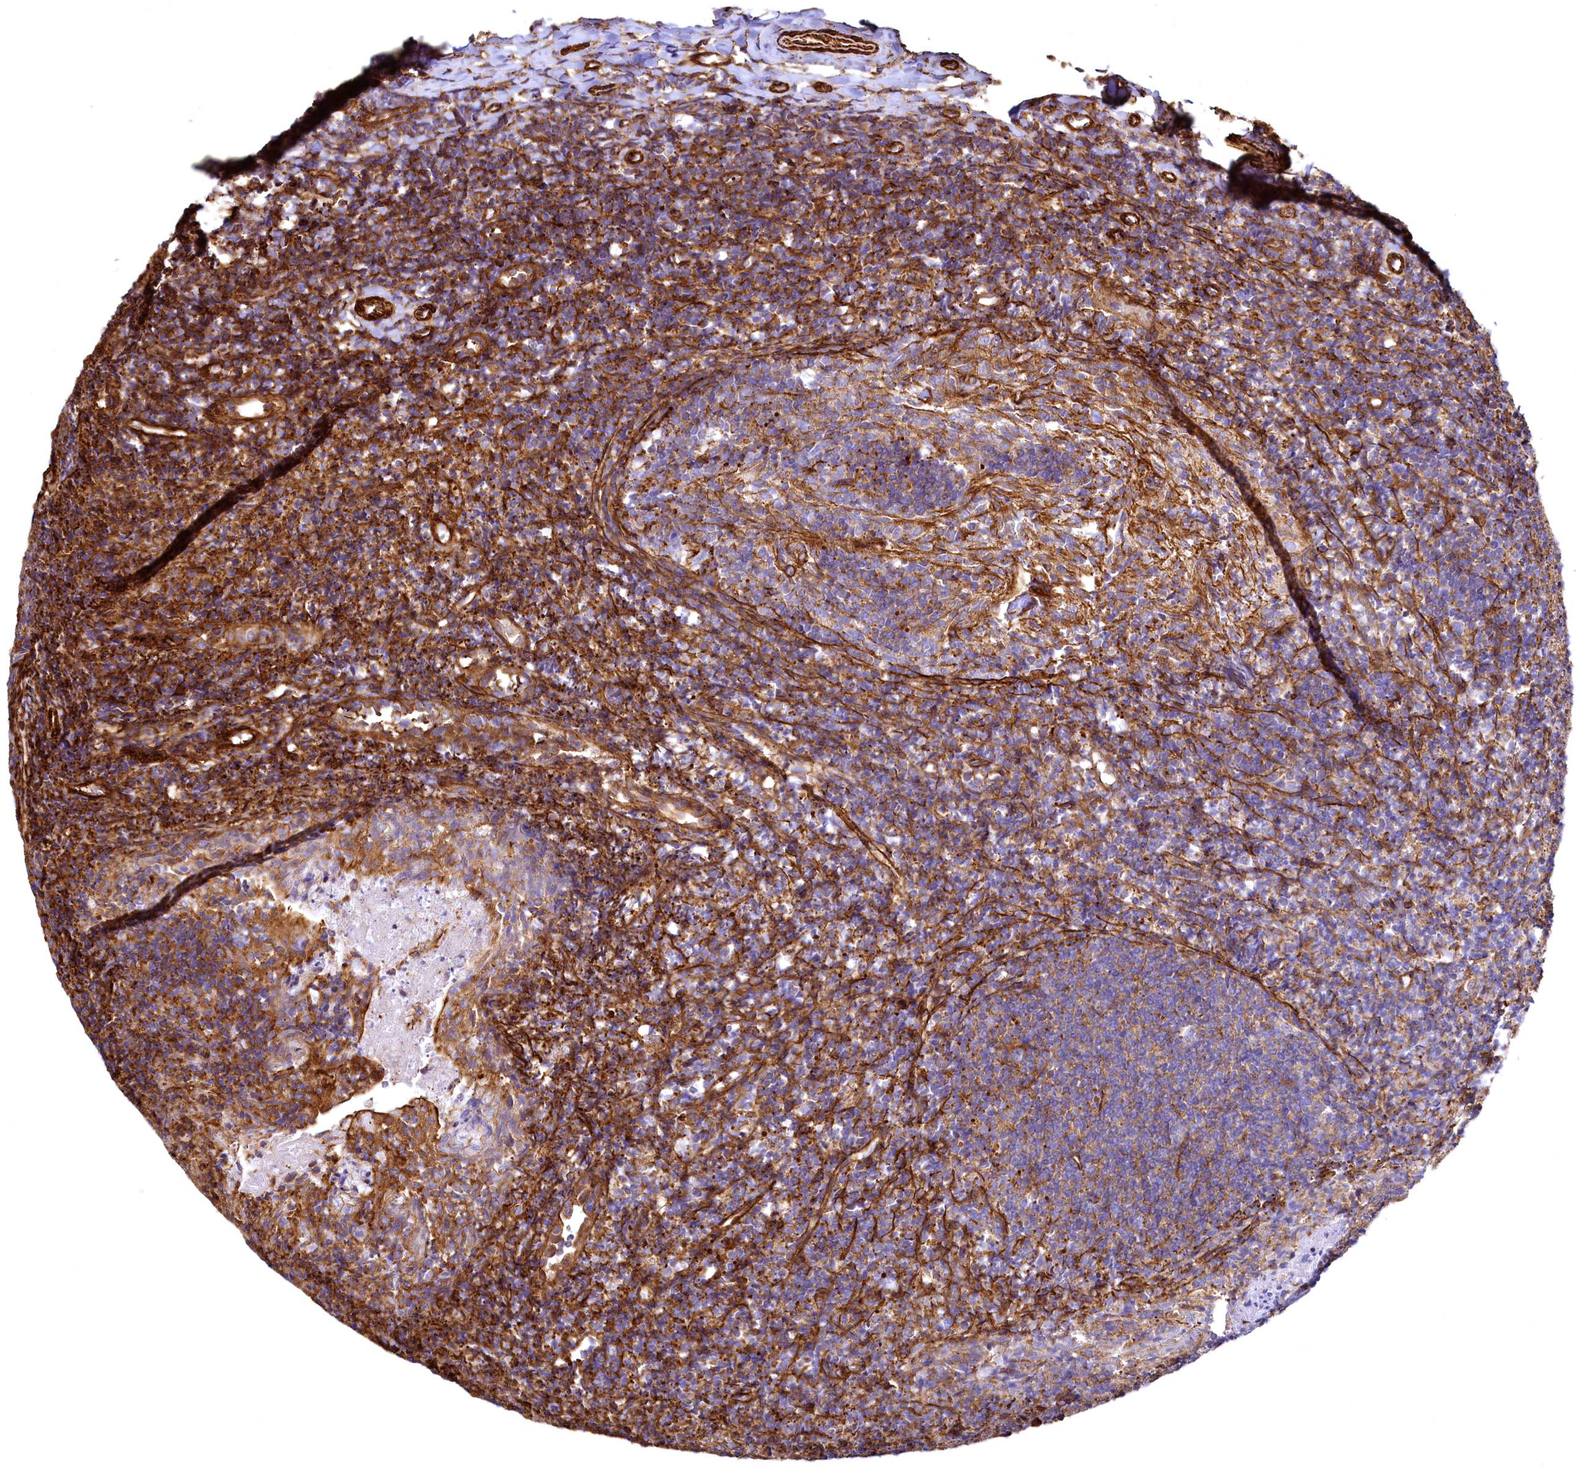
{"staining": {"intensity": "moderate", "quantity": "25%-75%", "location": "cytoplasmic/membranous"}, "tissue": "tonsil", "cell_type": "Germinal center cells", "image_type": "normal", "snomed": [{"axis": "morphology", "description": "Normal tissue, NOS"}, {"axis": "topography", "description": "Tonsil"}], "caption": "Tonsil stained for a protein demonstrates moderate cytoplasmic/membranous positivity in germinal center cells. (Brightfield microscopy of DAB IHC at high magnification).", "gene": "THBS1", "patient": {"sex": "female", "age": 10}}